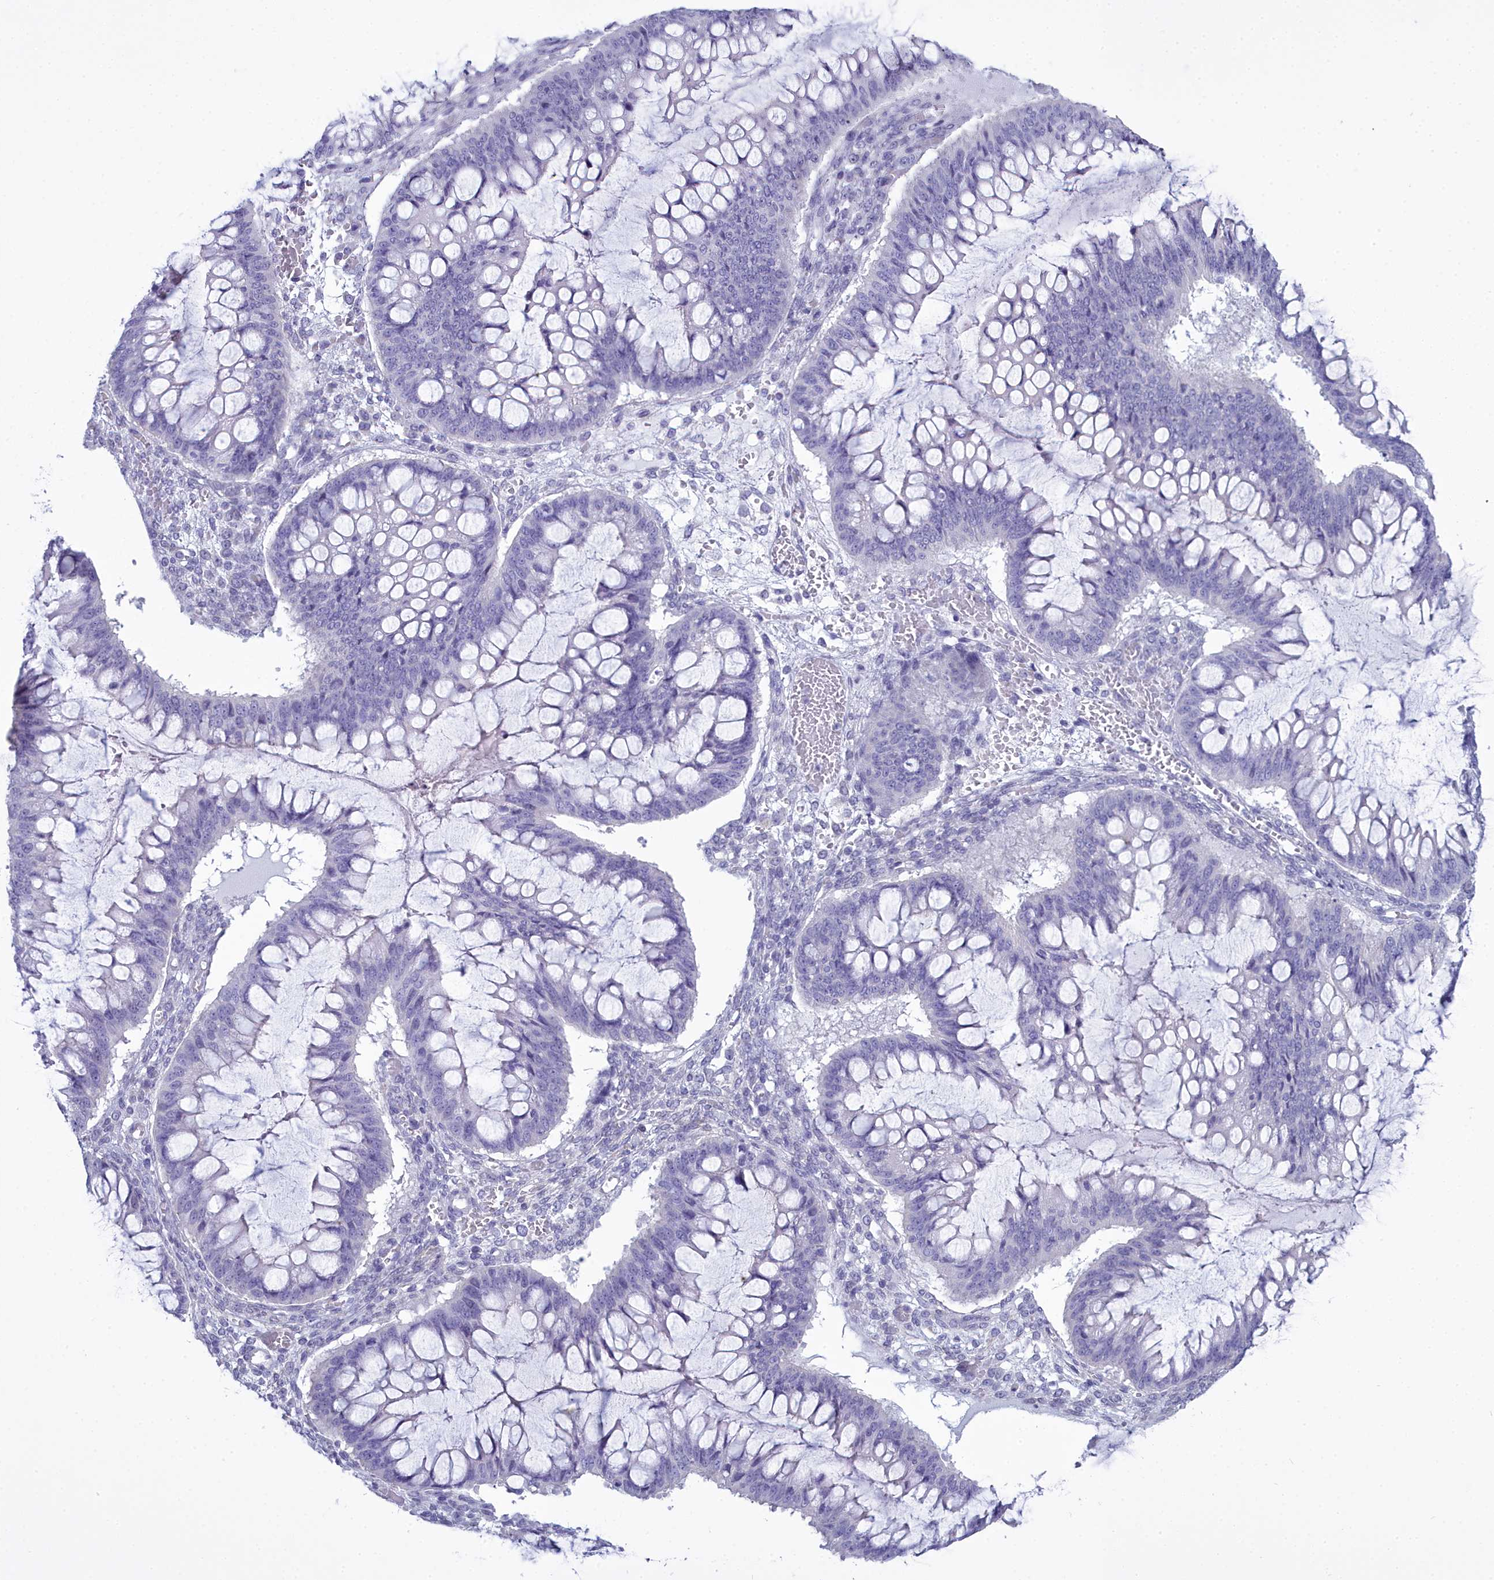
{"staining": {"intensity": "negative", "quantity": "none", "location": "none"}, "tissue": "ovarian cancer", "cell_type": "Tumor cells", "image_type": "cancer", "snomed": [{"axis": "morphology", "description": "Cystadenocarcinoma, mucinous, NOS"}, {"axis": "topography", "description": "Ovary"}], "caption": "Ovarian mucinous cystadenocarcinoma stained for a protein using immunohistochemistry (IHC) reveals no expression tumor cells.", "gene": "MAP6", "patient": {"sex": "female", "age": 73}}